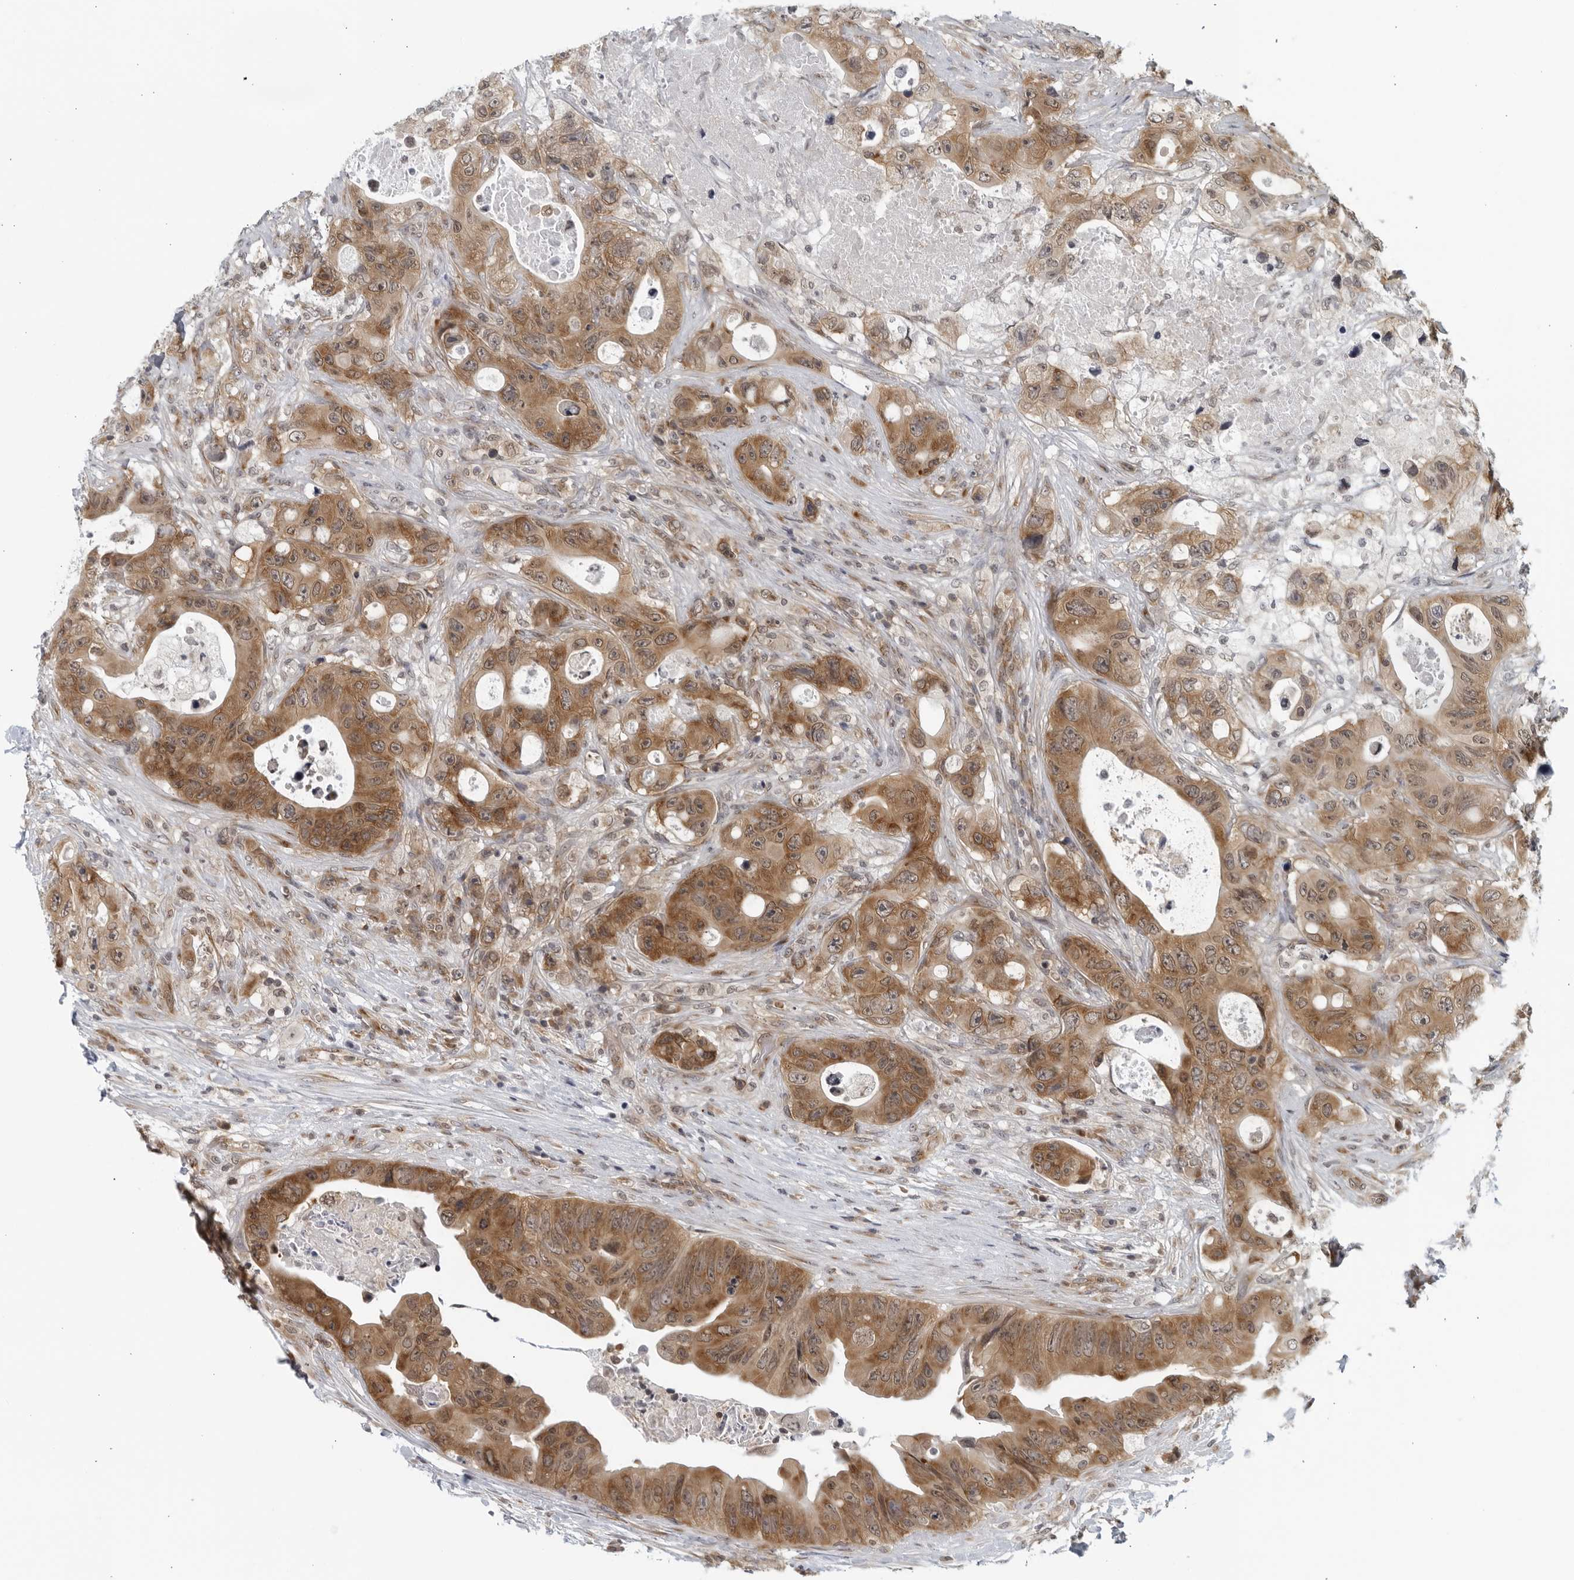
{"staining": {"intensity": "moderate", "quantity": ">75%", "location": "cytoplasmic/membranous"}, "tissue": "colorectal cancer", "cell_type": "Tumor cells", "image_type": "cancer", "snomed": [{"axis": "morphology", "description": "Adenocarcinoma, NOS"}, {"axis": "topography", "description": "Colon"}], "caption": "Immunohistochemical staining of colorectal cancer (adenocarcinoma) reveals medium levels of moderate cytoplasmic/membranous protein staining in about >75% of tumor cells.", "gene": "RC3H1", "patient": {"sex": "female", "age": 46}}